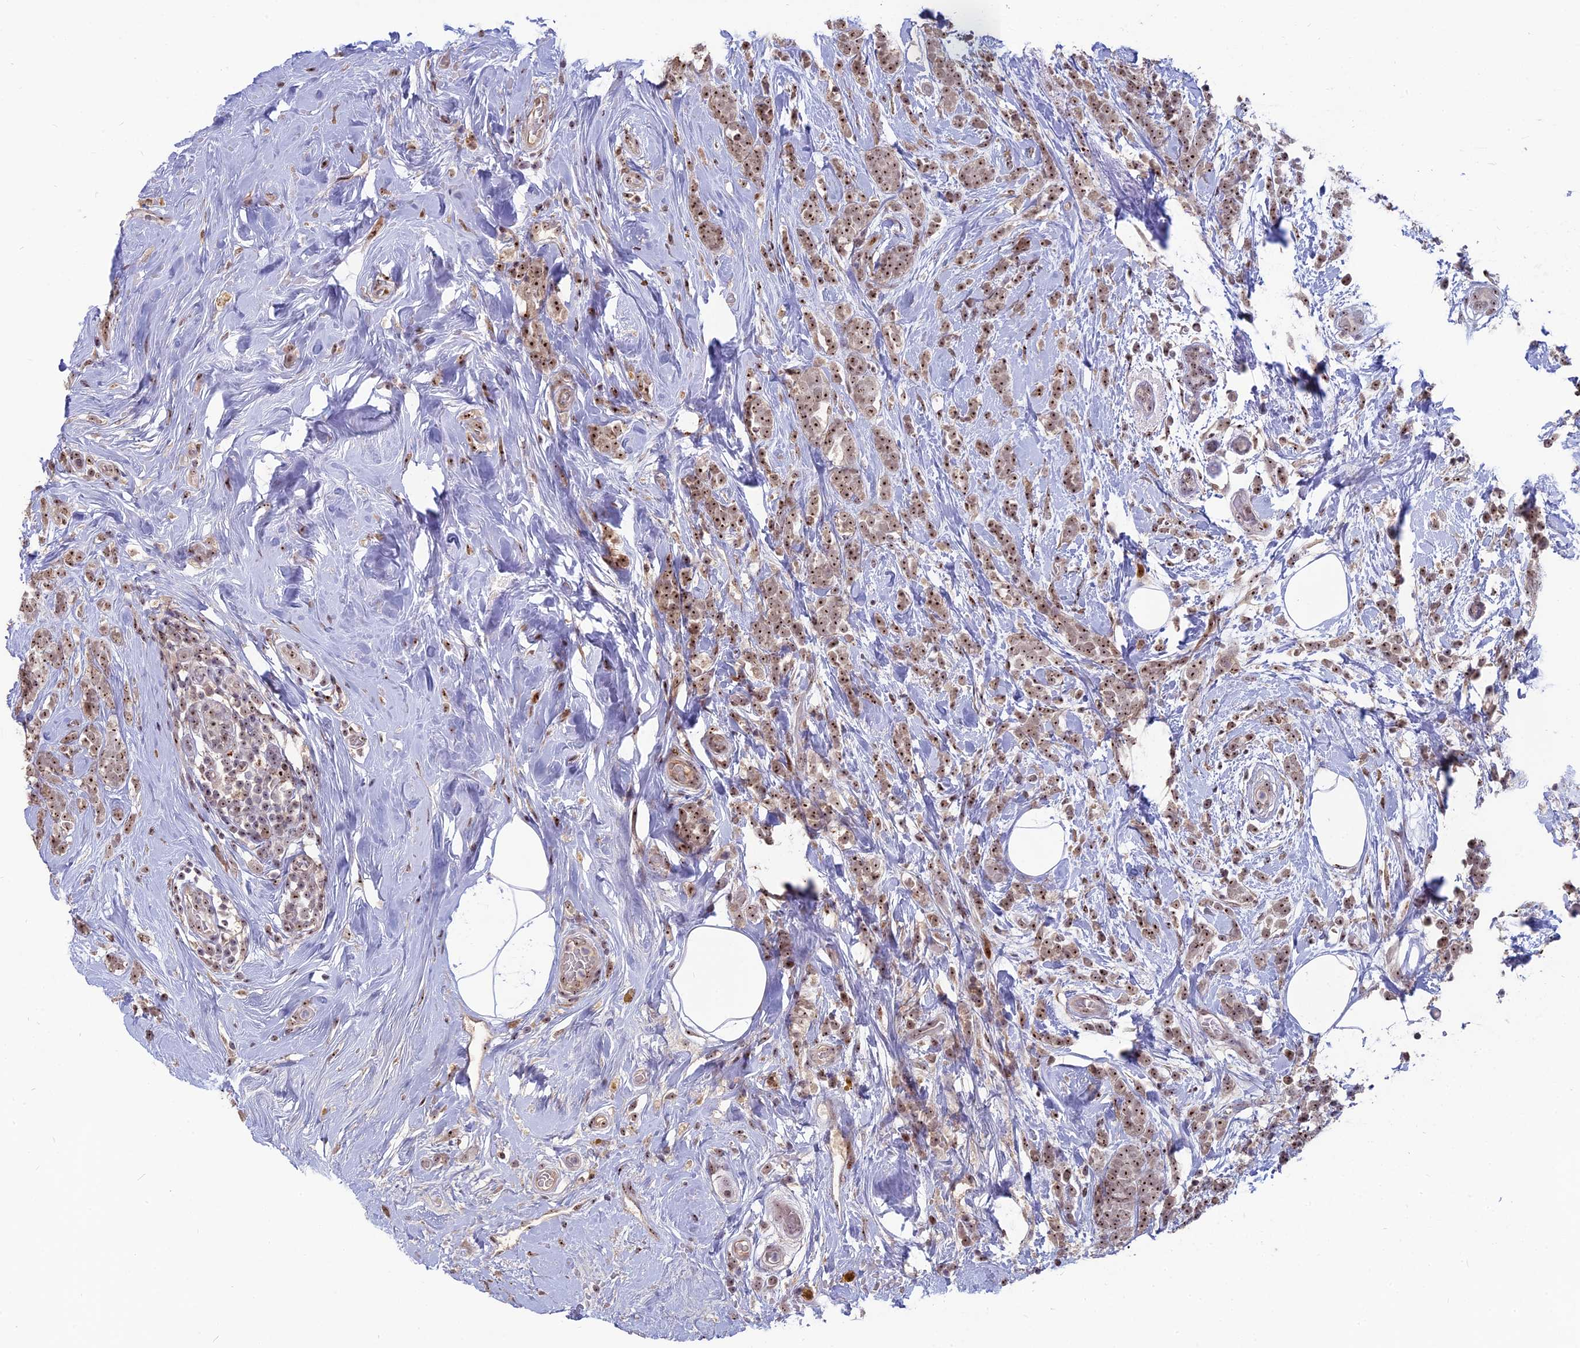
{"staining": {"intensity": "moderate", "quantity": ">75%", "location": "nuclear"}, "tissue": "breast cancer", "cell_type": "Tumor cells", "image_type": "cancer", "snomed": [{"axis": "morphology", "description": "Lobular carcinoma"}, {"axis": "topography", "description": "Breast"}], "caption": "This image shows breast cancer (lobular carcinoma) stained with immunohistochemistry (IHC) to label a protein in brown. The nuclear of tumor cells show moderate positivity for the protein. Nuclei are counter-stained blue.", "gene": "FAM131A", "patient": {"sex": "female", "age": 58}}